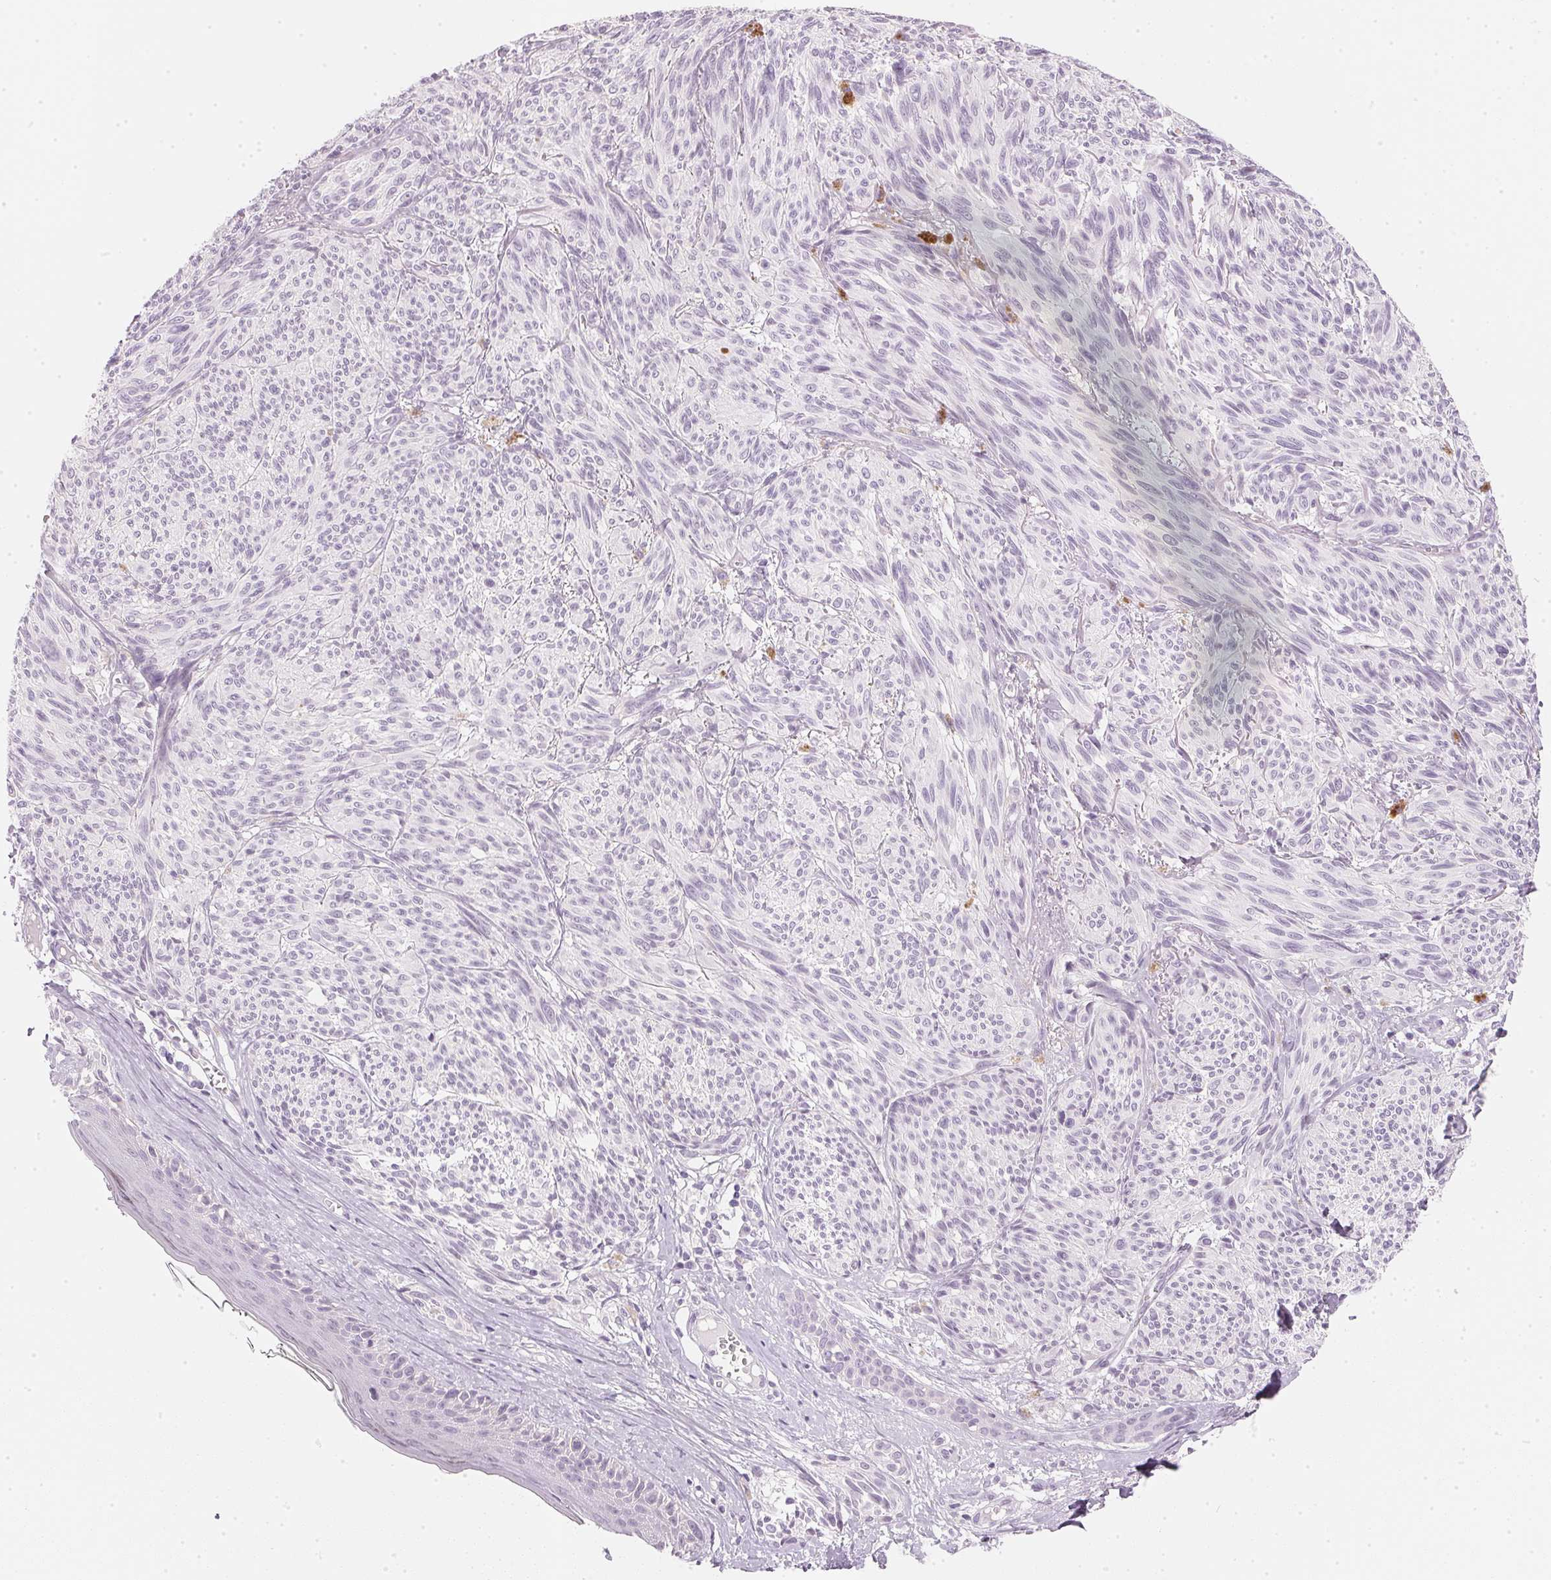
{"staining": {"intensity": "negative", "quantity": "none", "location": "none"}, "tissue": "melanoma", "cell_type": "Tumor cells", "image_type": "cancer", "snomed": [{"axis": "morphology", "description": "Malignant melanoma, NOS"}, {"axis": "topography", "description": "Skin"}], "caption": "Human melanoma stained for a protein using IHC displays no staining in tumor cells.", "gene": "CHST4", "patient": {"sex": "male", "age": 79}}